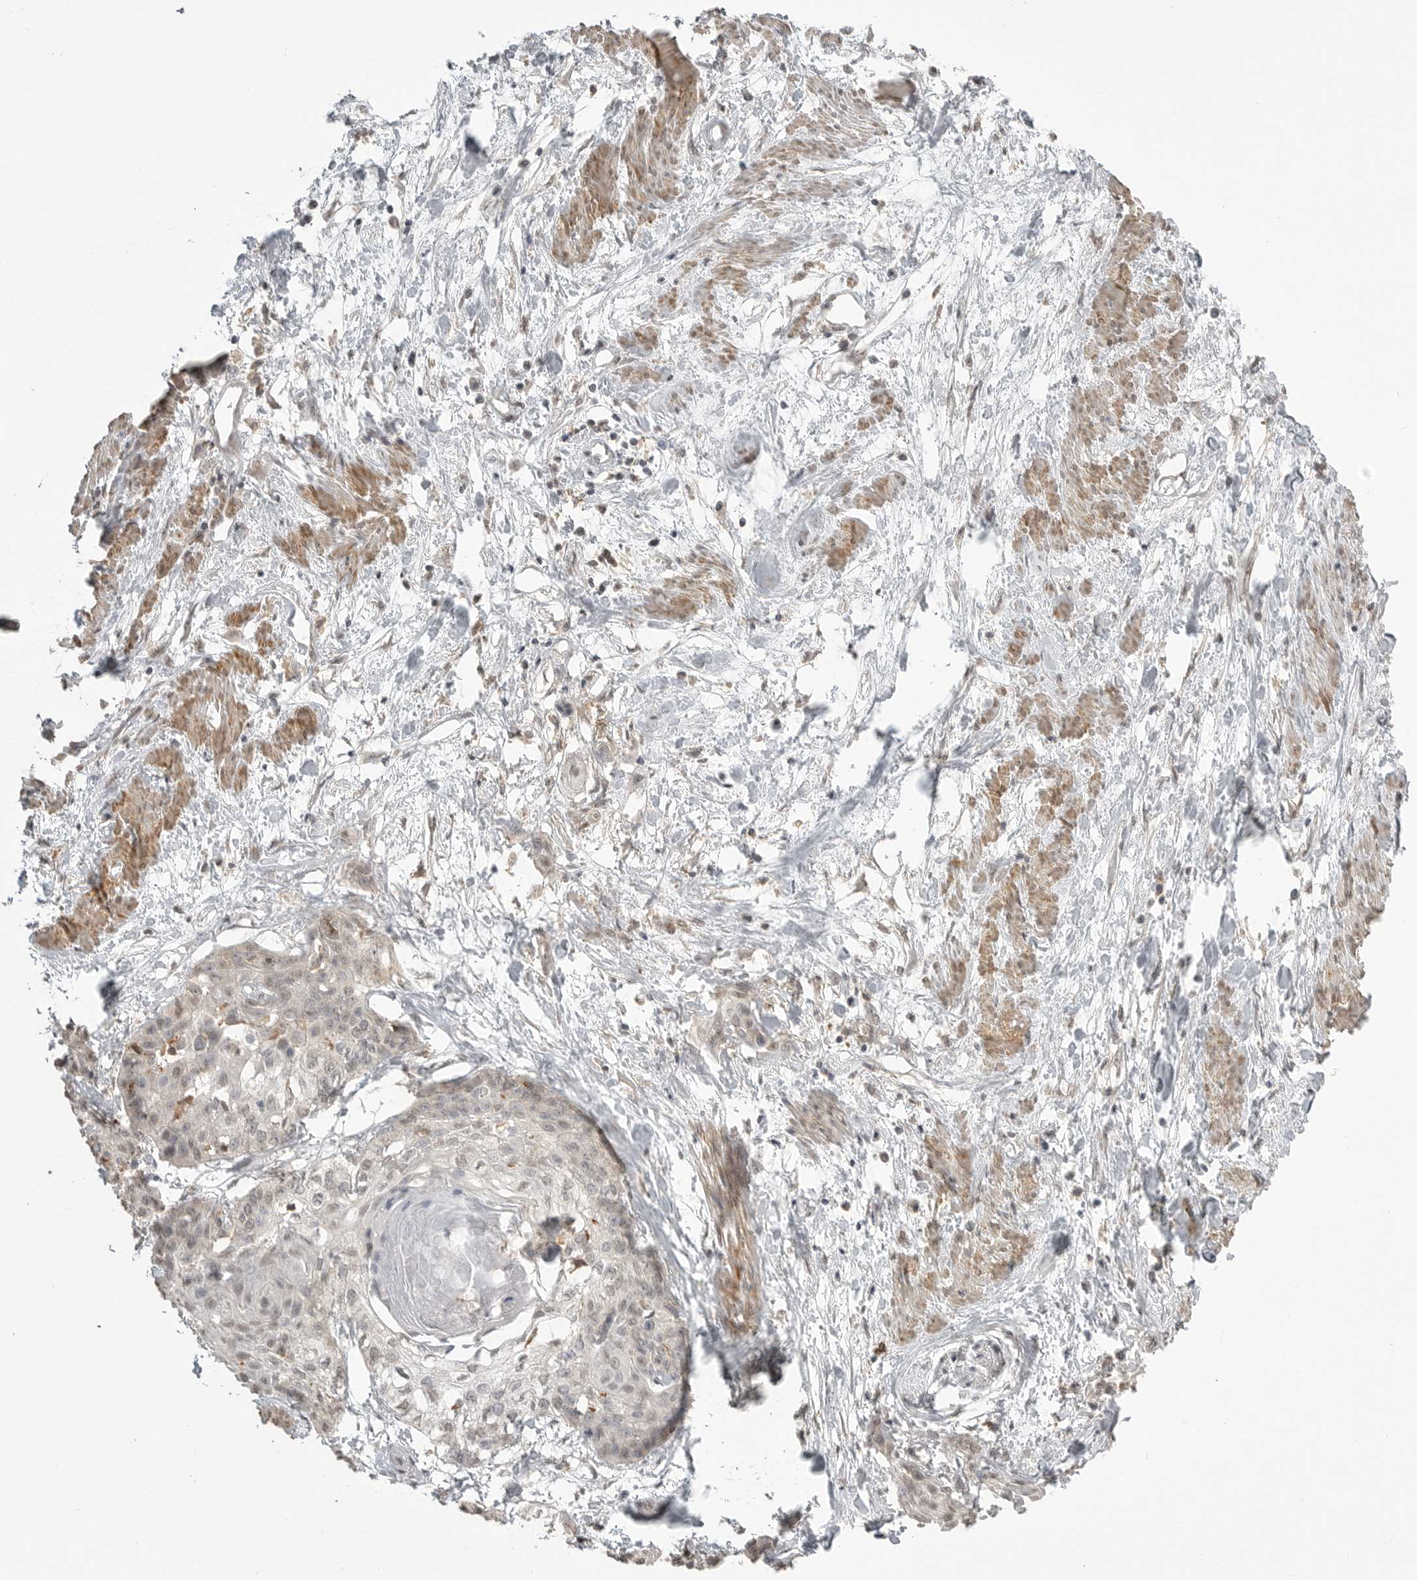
{"staining": {"intensity": "negative", "quantity": "none", "location": "none"}, "tissue": "cervical cancer", "cell_type": "Tumor cells", "image_type": "cancer", "snomed": [{"axis": "morphology", "description": "Squamous cell carcinoma, NOS"}, {"axis": "topography", "description": "Cervix"}], "caption": "Human cervical squamous cell carcinoma stained for a protein using IHC demonstrates no staining in tumor cells.", "gene": "GPC2", "patient": {"sex": "female", "age": 57}}